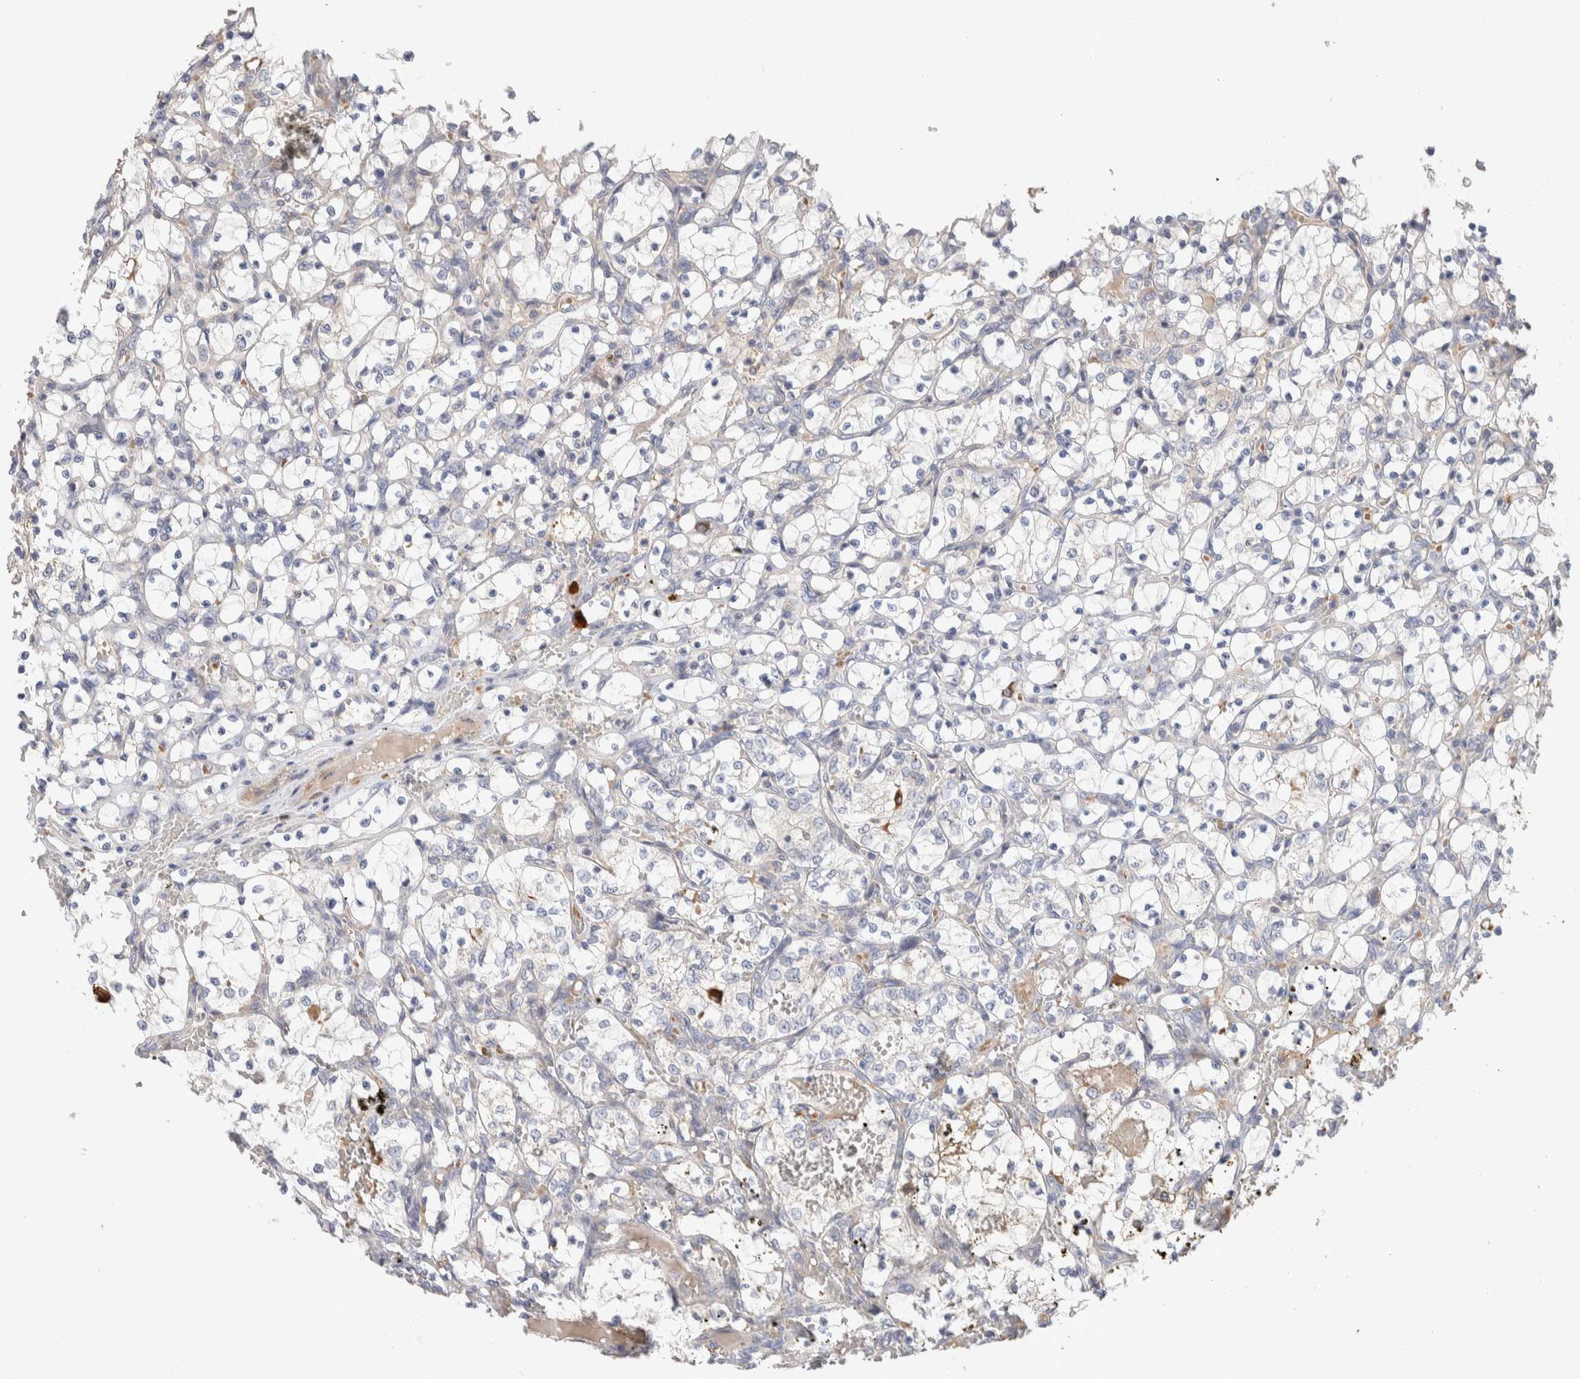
{"staining": {"intensity": "negative", "quantity": "none", "location": "none"}, "tissue": "renal cancer", "cell_type": "Tumor cells", "image_type": "cancer", "snomed": [{"axis": "morphology", "description": "Adenocarcinoma, NOS"}, {"axis": "topography", "description": "Kidney"}], "caption": "This is a photomicrograph of IHC staining of adenocarcinoma (renal), which shows no expression in tumor cells. Nuclei are stained in blue.", "gene": "WDR91", "patient": {"sex": "female", "age": 69}}